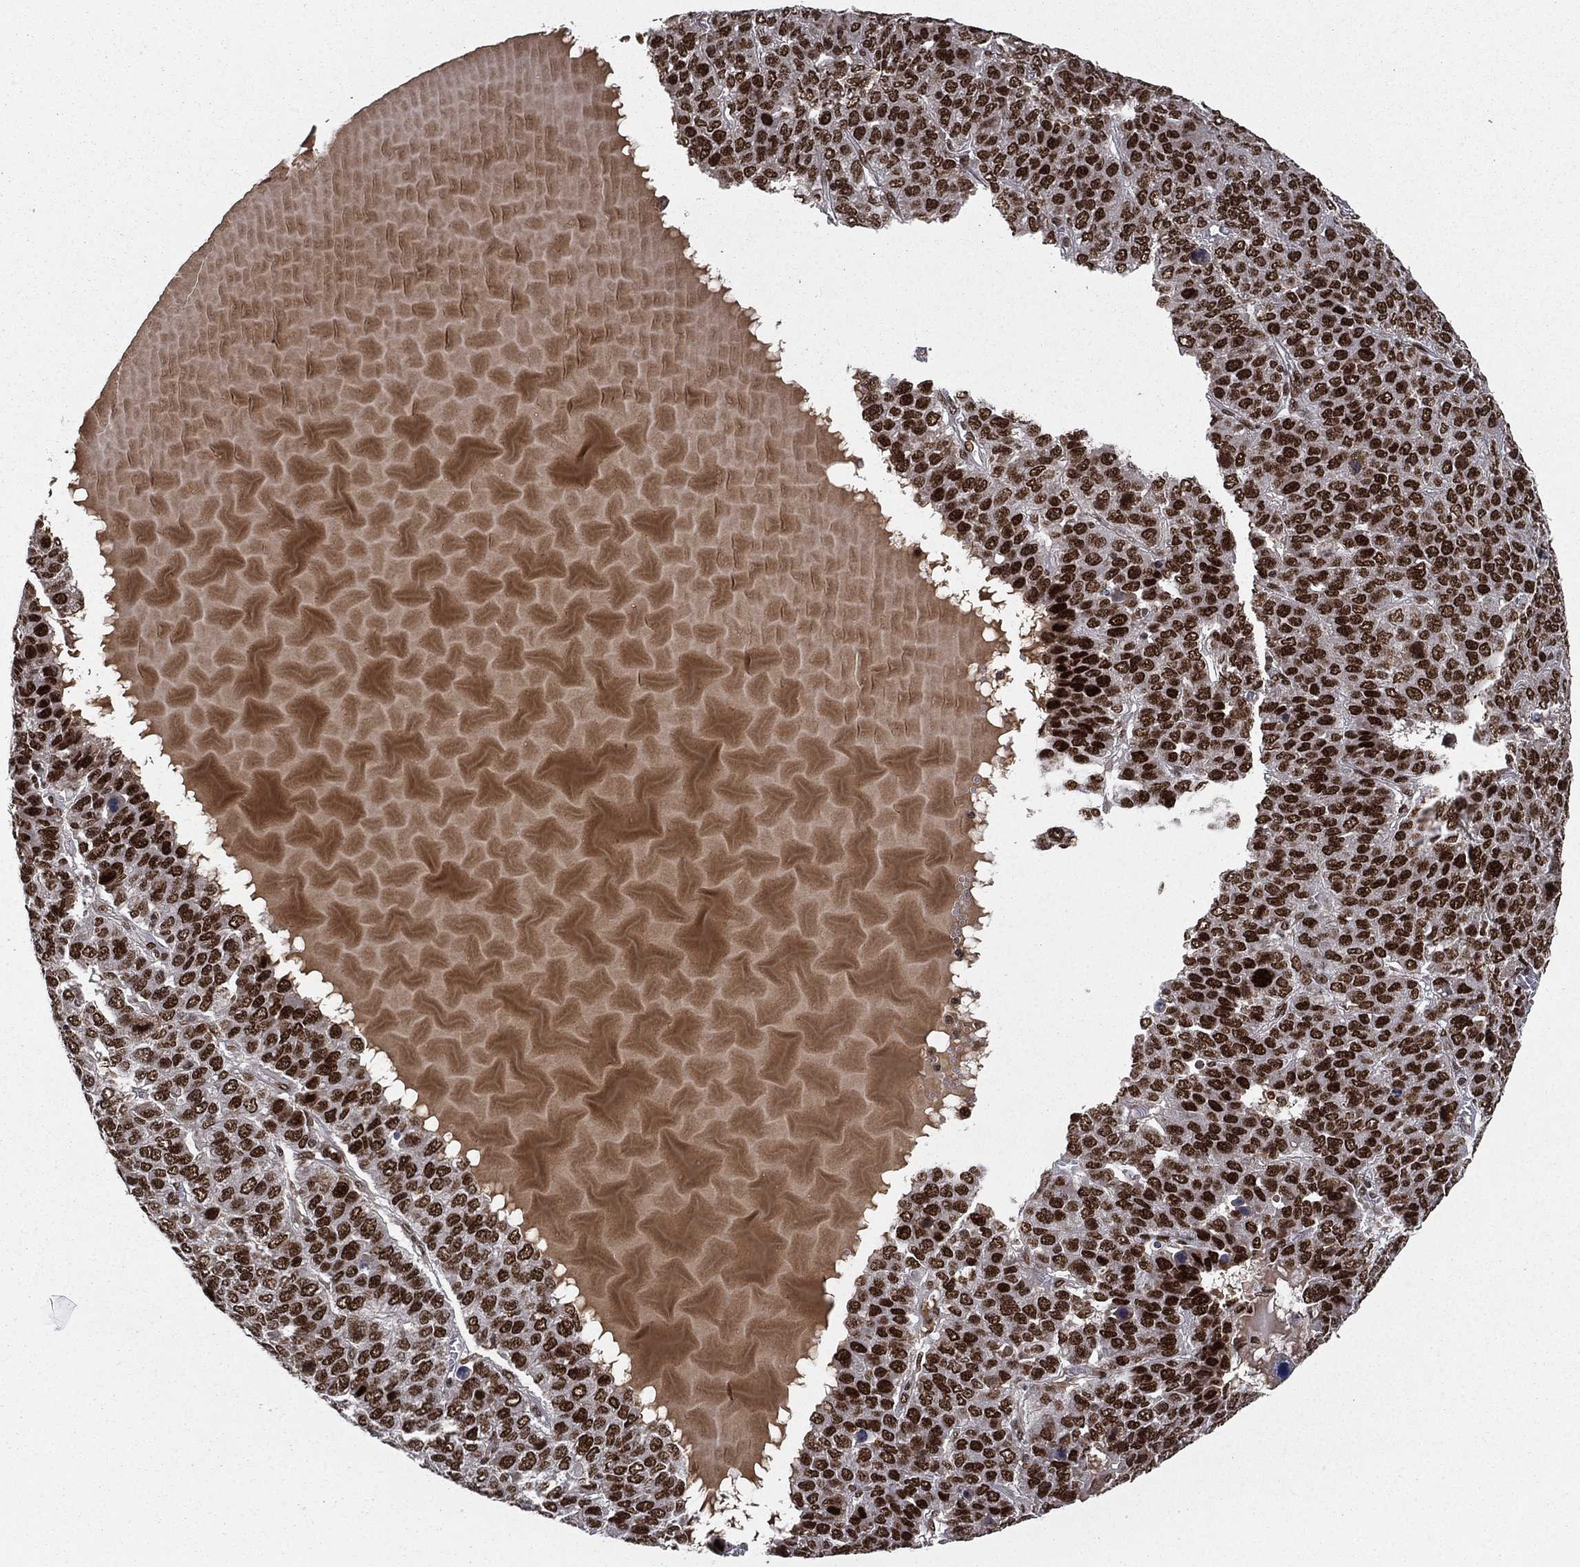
{"staining": {"intensity": "strong", "quantity": ">75%", "location": "nuclear"}, "tissue": "liver cancer", "cell_type": "Tumor cells", "image_type": "cancer", "snomed": [{"axis": "morphology", "description": "Carcinoma, Hepatocellular, NOS"}, {"axis": "topography", "description": "Liver"}], "caption": "This is a photomicrograph of immunohistochemistry staining of liver hepatocellular carcinoma, which shows strong expression in the nuclear of tumor cells.", "gene": "RTF1", "patient": {"sex": "male", "age": 69}}